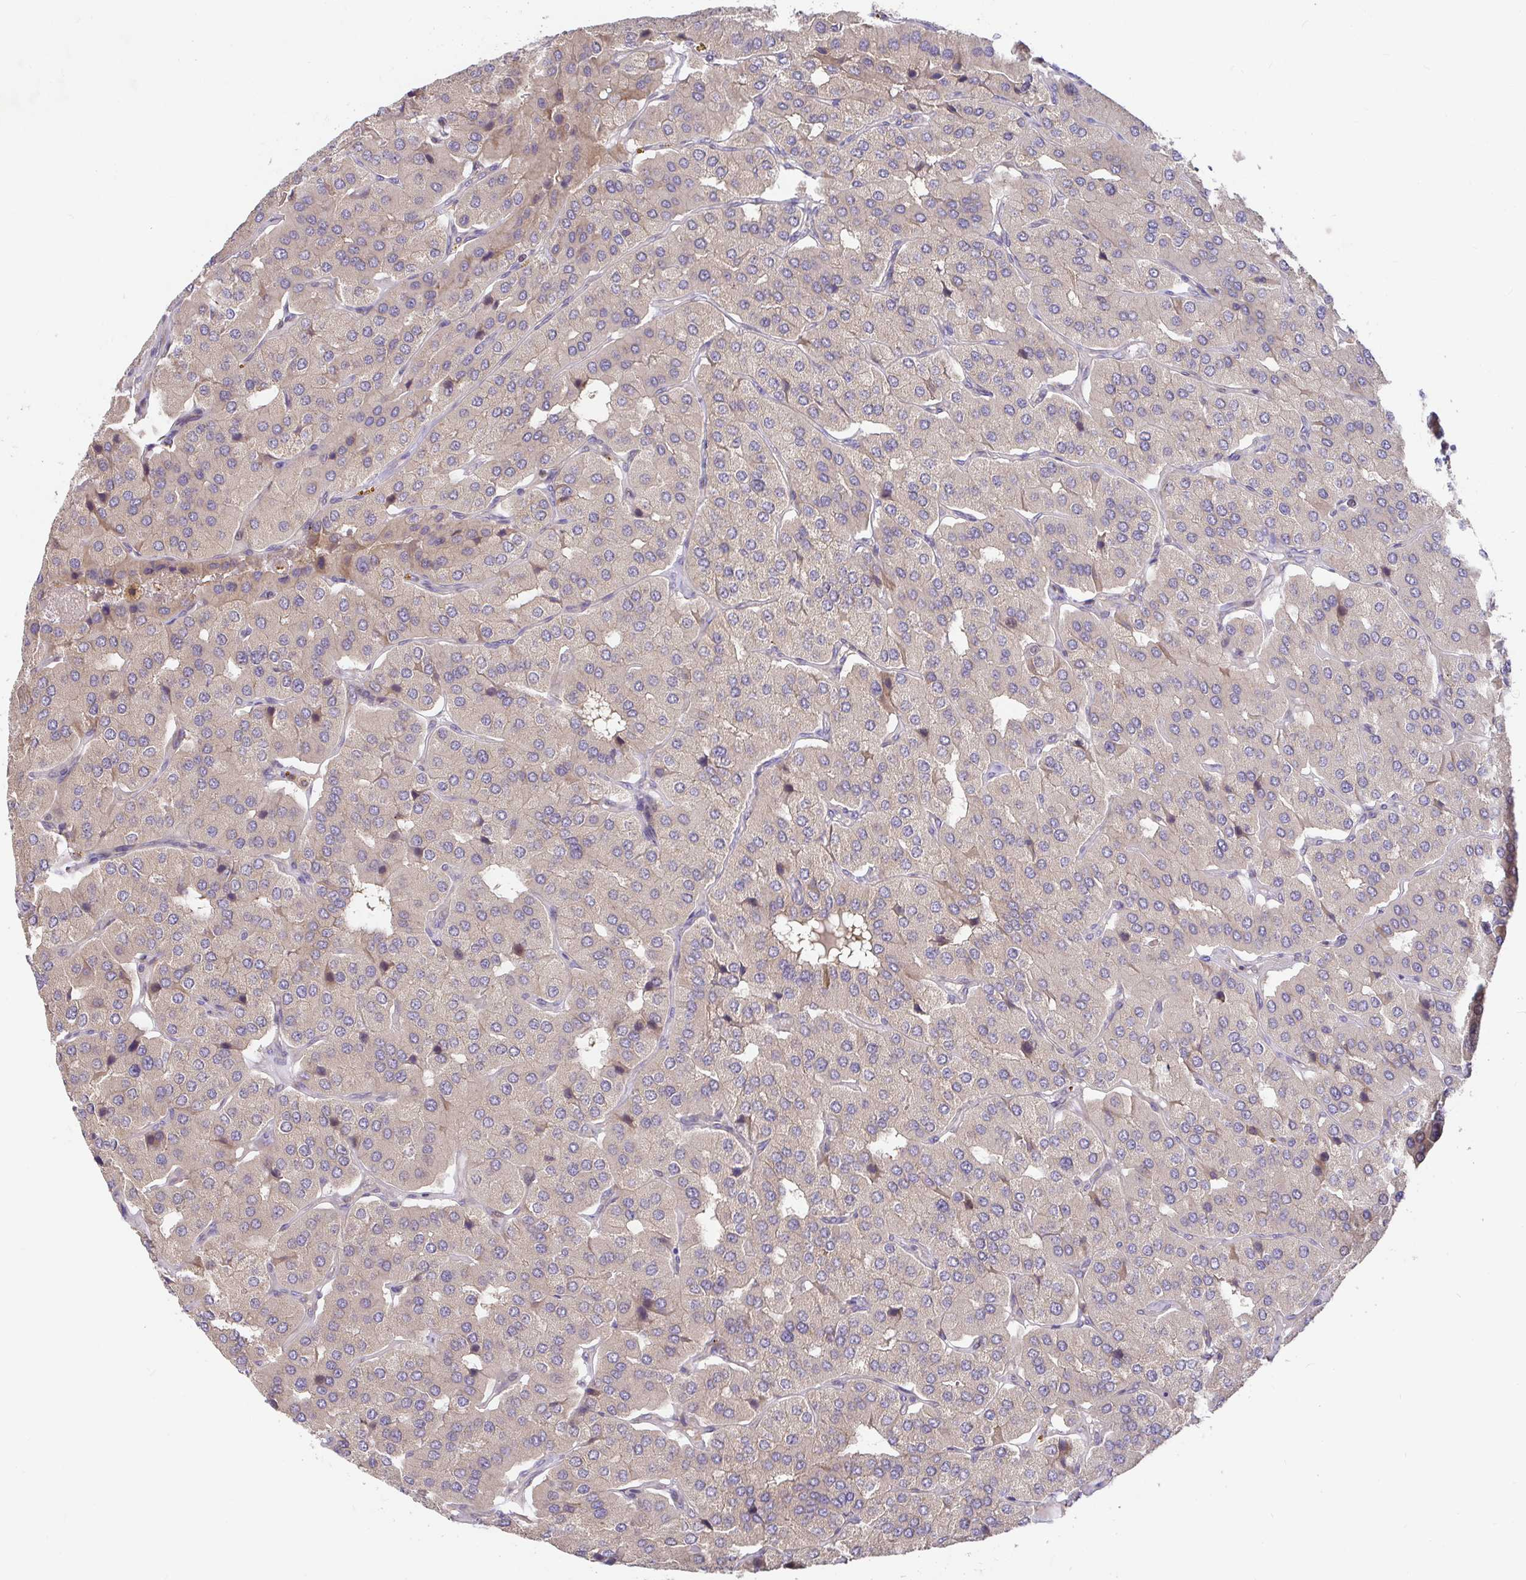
{"staining": {"intensity": "weak", "quantity": "<25%", "location": "cytoplasmic/membranous"}, "tissue": "parathyroid gland", "cell_type": "Glandular cells", "image_type": "normal", "snomed": [{"axis": "morphology", "description": "Normal tissue, NOS"}, {"axis": "morphology", "description": "Adenoma, NOS"}, {"axis": "topography", "description": "Parathyroid gland"}], "caption": "IHC of benign parathyroid gland exhibits no expression in glandular cells.", "gene": "ELP1", "patient": {"sex": "female", "age": 86}}